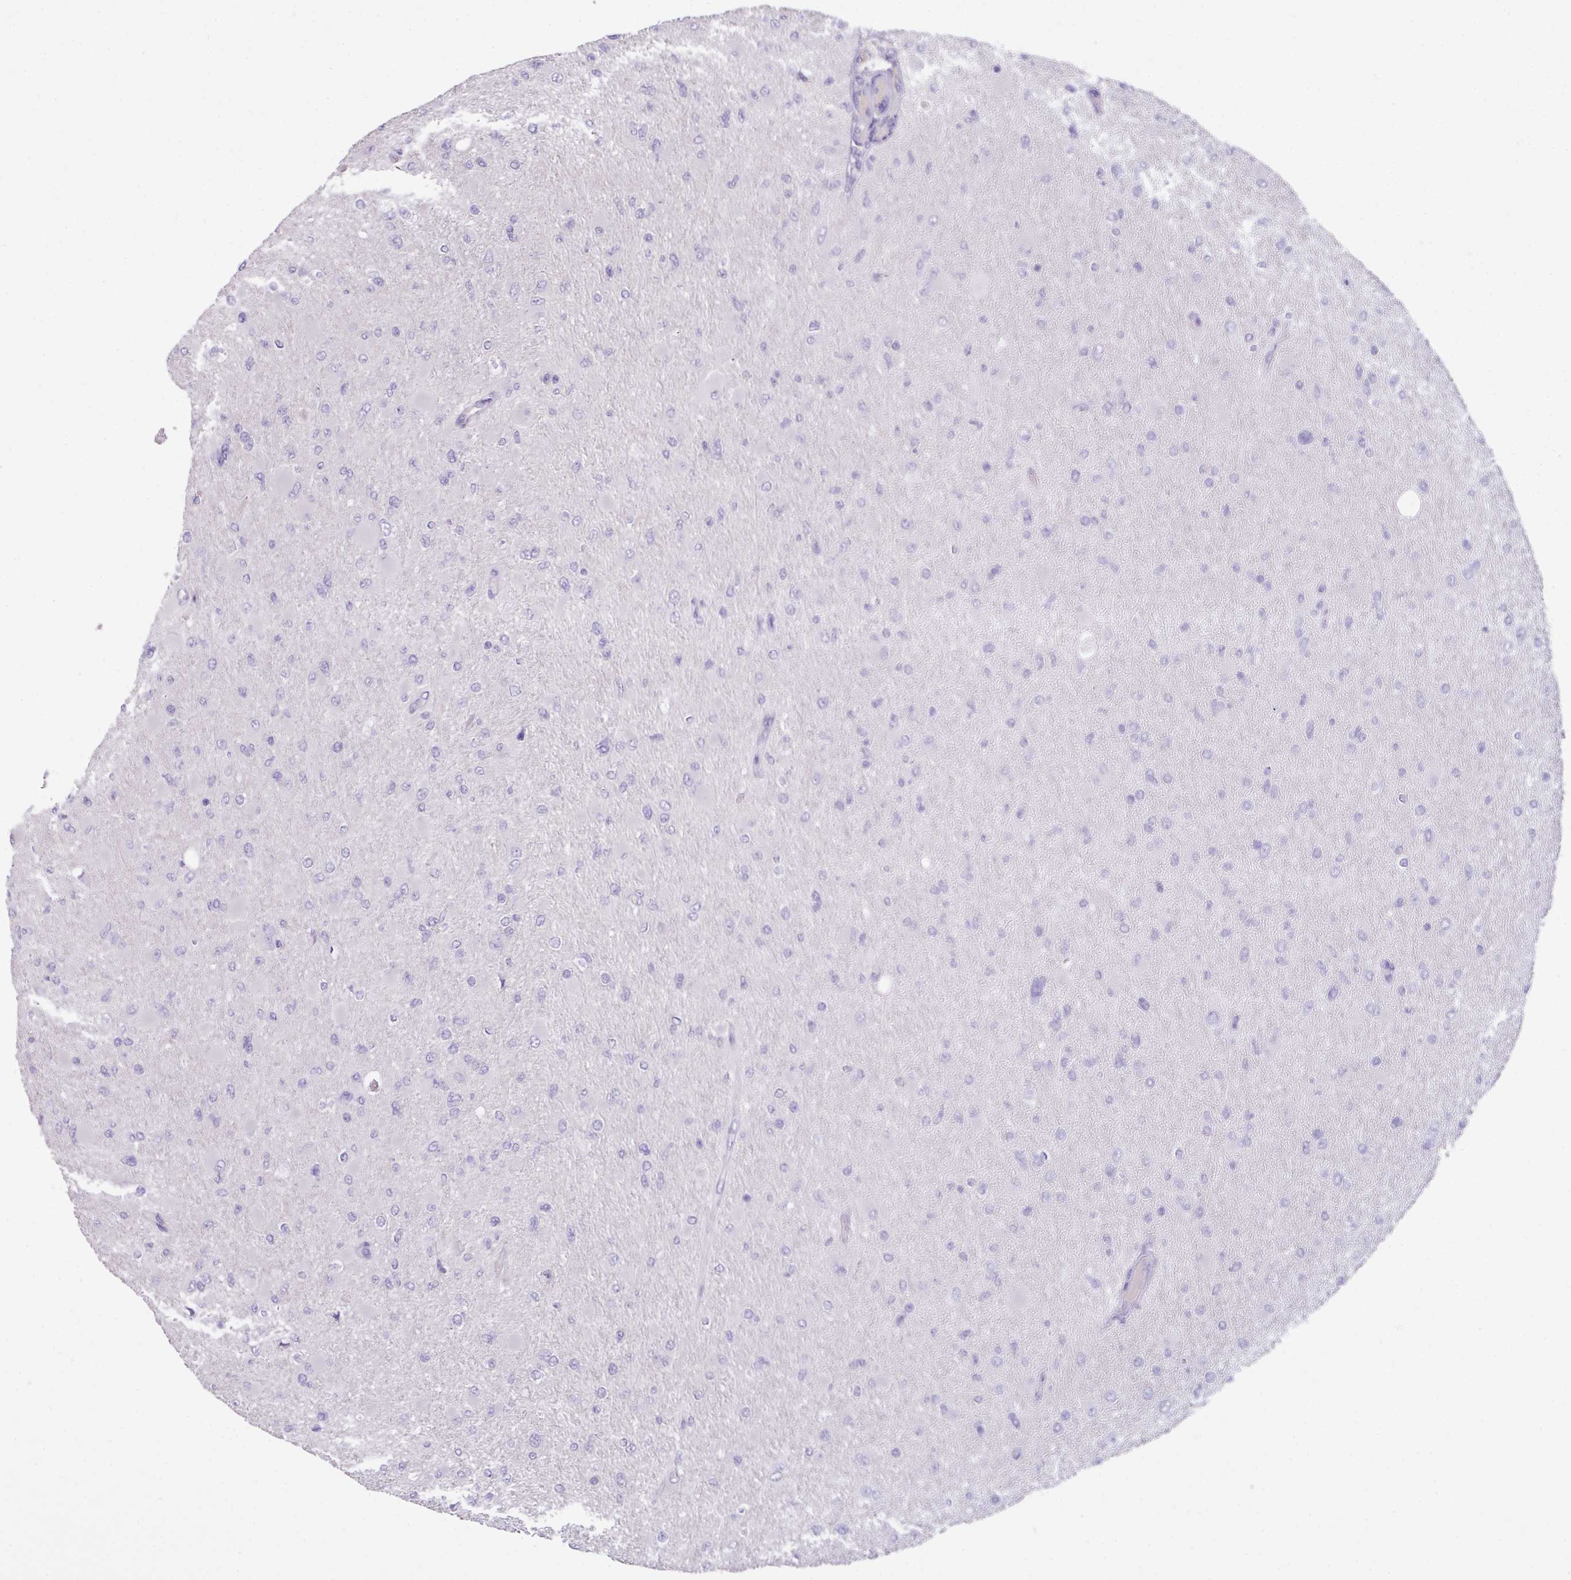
{"staining": {"intensity": "negative", "quantity": "none", "location": "none"}, "tissue": "glioma", "cell_type": "Tumor cells", "image_type": "cancer", "snomed": [{"axis": "morphology", "description": "Glioma, malignant, High grade"}, {"axis": "topography", "description": "Cerebral cortex"}], "caption": "Human malignant high-grade glioma stained for a protein using immunohistochemistry exhibits no positivity in tumor cells.", "gene": "OR6C6", "patient": {"sex": "female", "age": 36}}